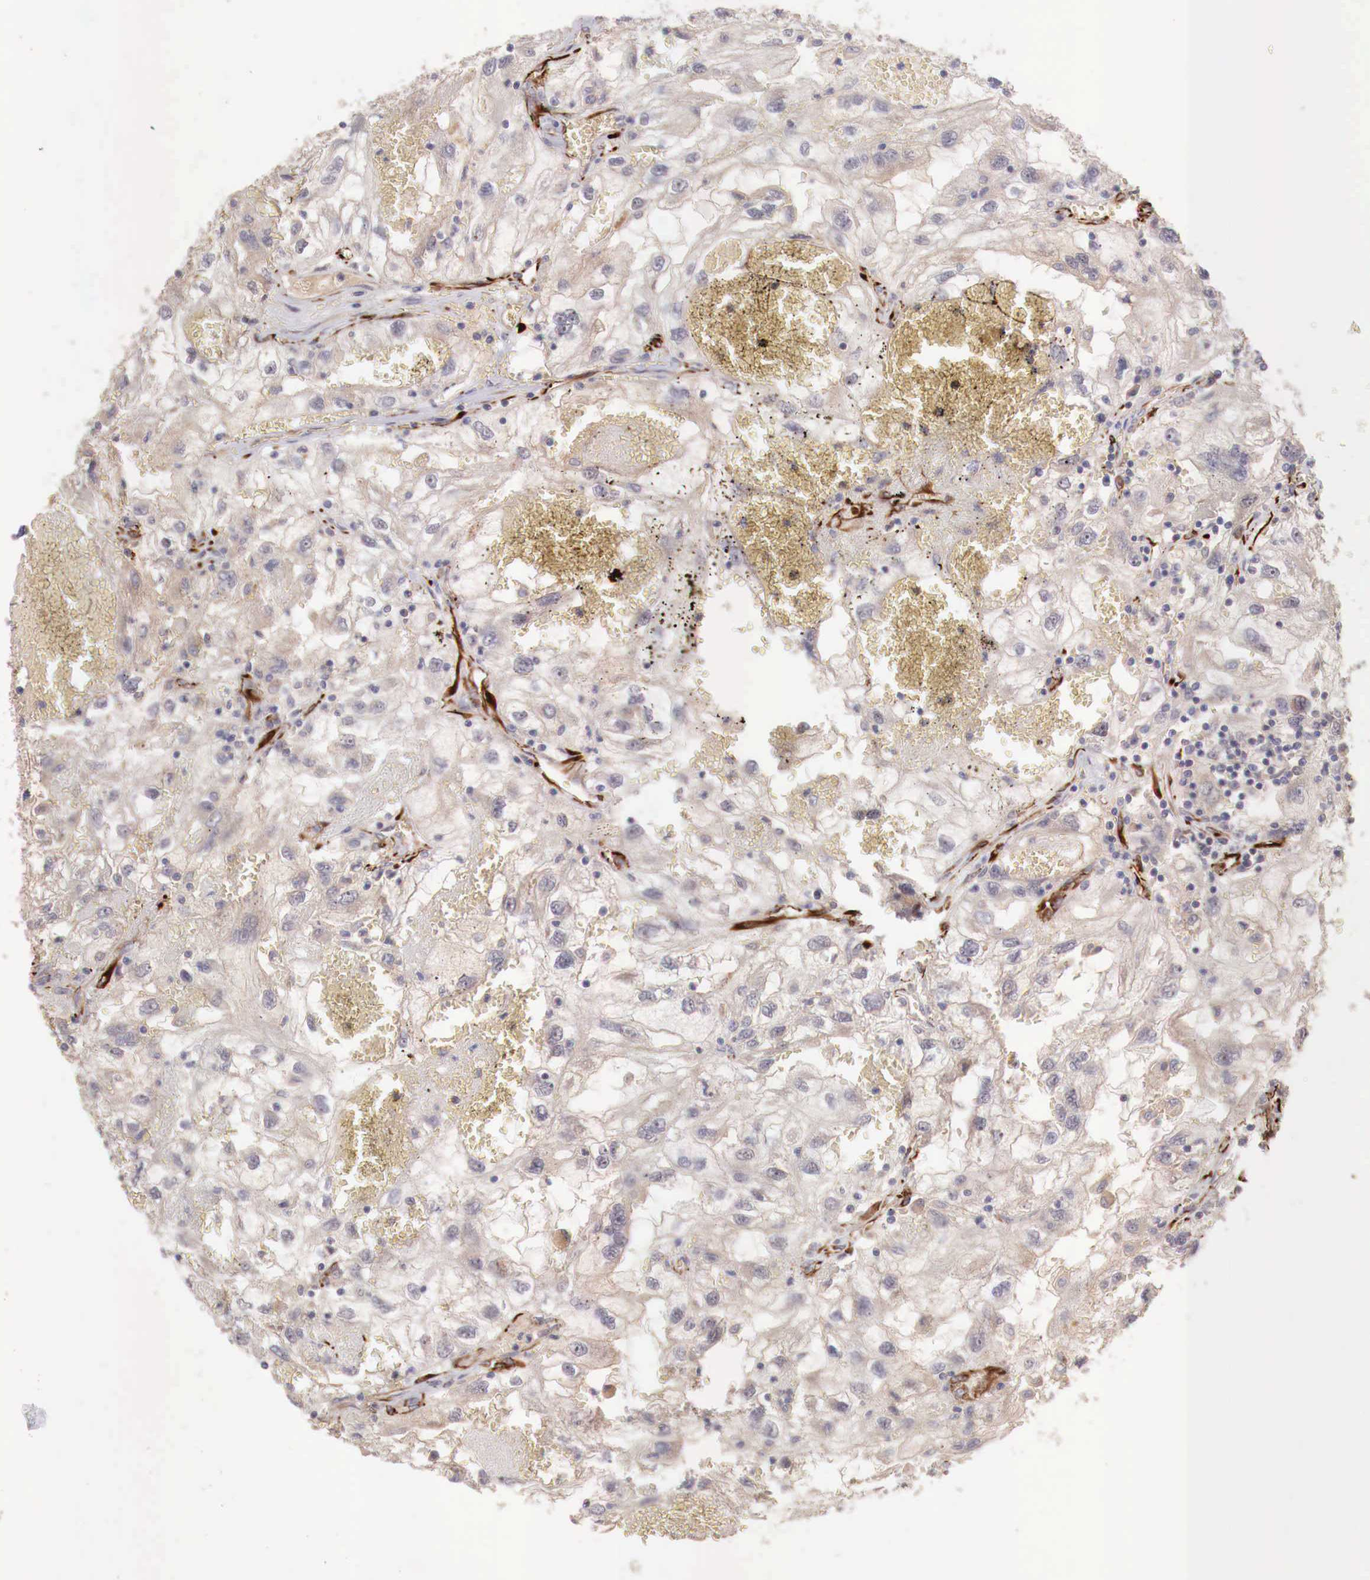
{"staining": {"intensity": "negative", "quantity": "none", "location": "none"}, "tissue": "renal cancer", "cell_type": "Tumor cells", "image_type": "cancer", "snomed": [{"axis": "morphology", "description": "Normal tissue, NOS"}, {"axis": "morphology", "description": "Adenocarcinoma, NOS"}, {"axis": "topography", "description": "Kidney"}], "caption": "An IHC histopathology image of renal cancer is shown. There is no staining in tumor cells of renal cancer.", "gene": "WT1", "patient": {"sex": "male", "age": 71}}